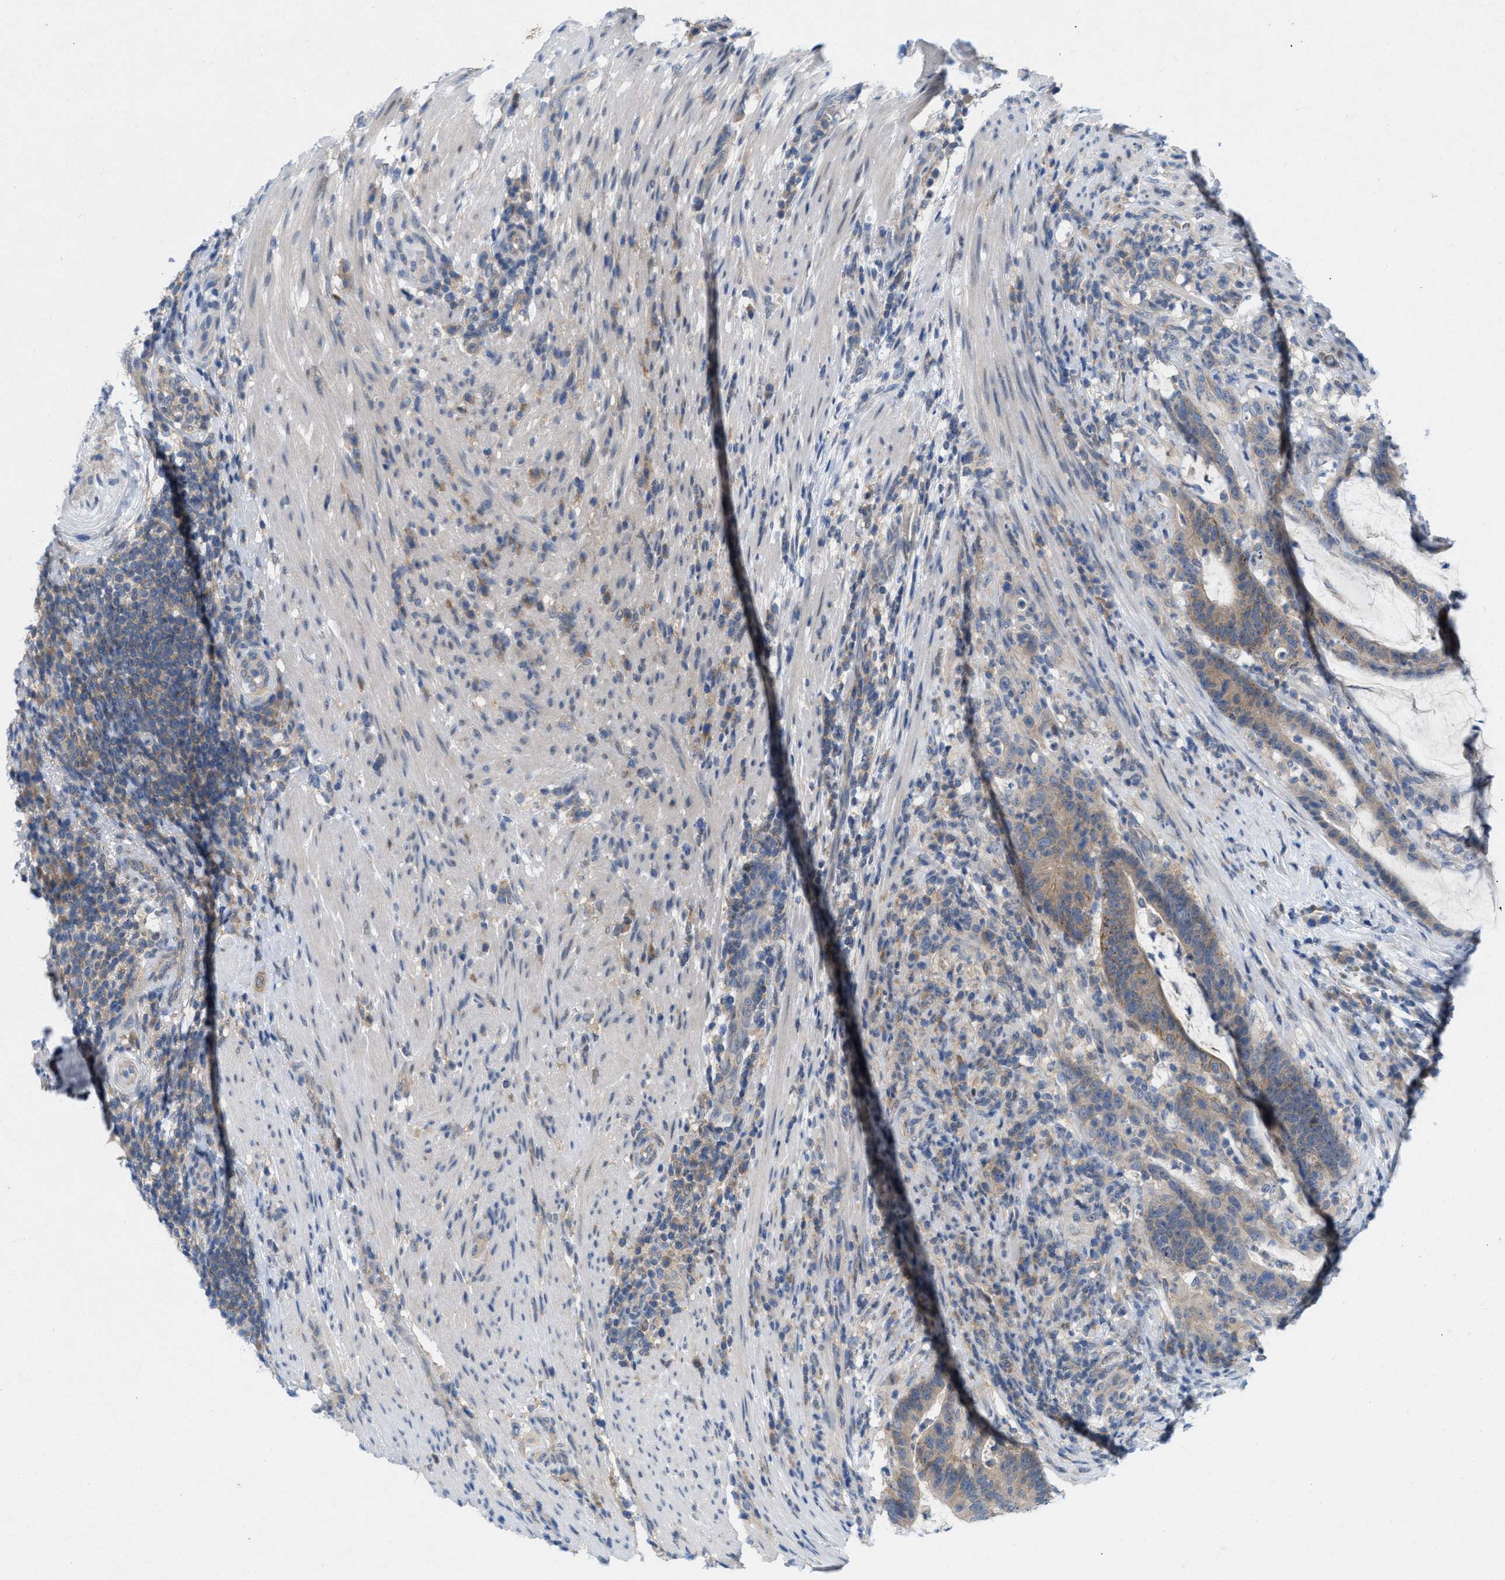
{"staining": {"intensity": "moderate", "quantity": ">75%", "location": "cytoplasmic/membranous"}, "tissue": "colorectal cancer", "cell_type": "Tumor cells", "image_type": "cancer", "snomed": [{"axis": "morphology", "description": "Adenocarcinoma, NOS"}, {"axis": "topography", "description": "Colon"}], "caption": "Protein expression analysis of adenocarcinoma (colorectal) demonstrates moderate cytoplasmic/membranous staining in about >75% of tumor cells. Using DAB (3,3'-diaminobenzidine) (brown) and hematoxylin (blue) stains, captured at high magnification using brightfield microscopy.", "gene": "WIPI2", "patient": {"sex": "female", "age": 66}}